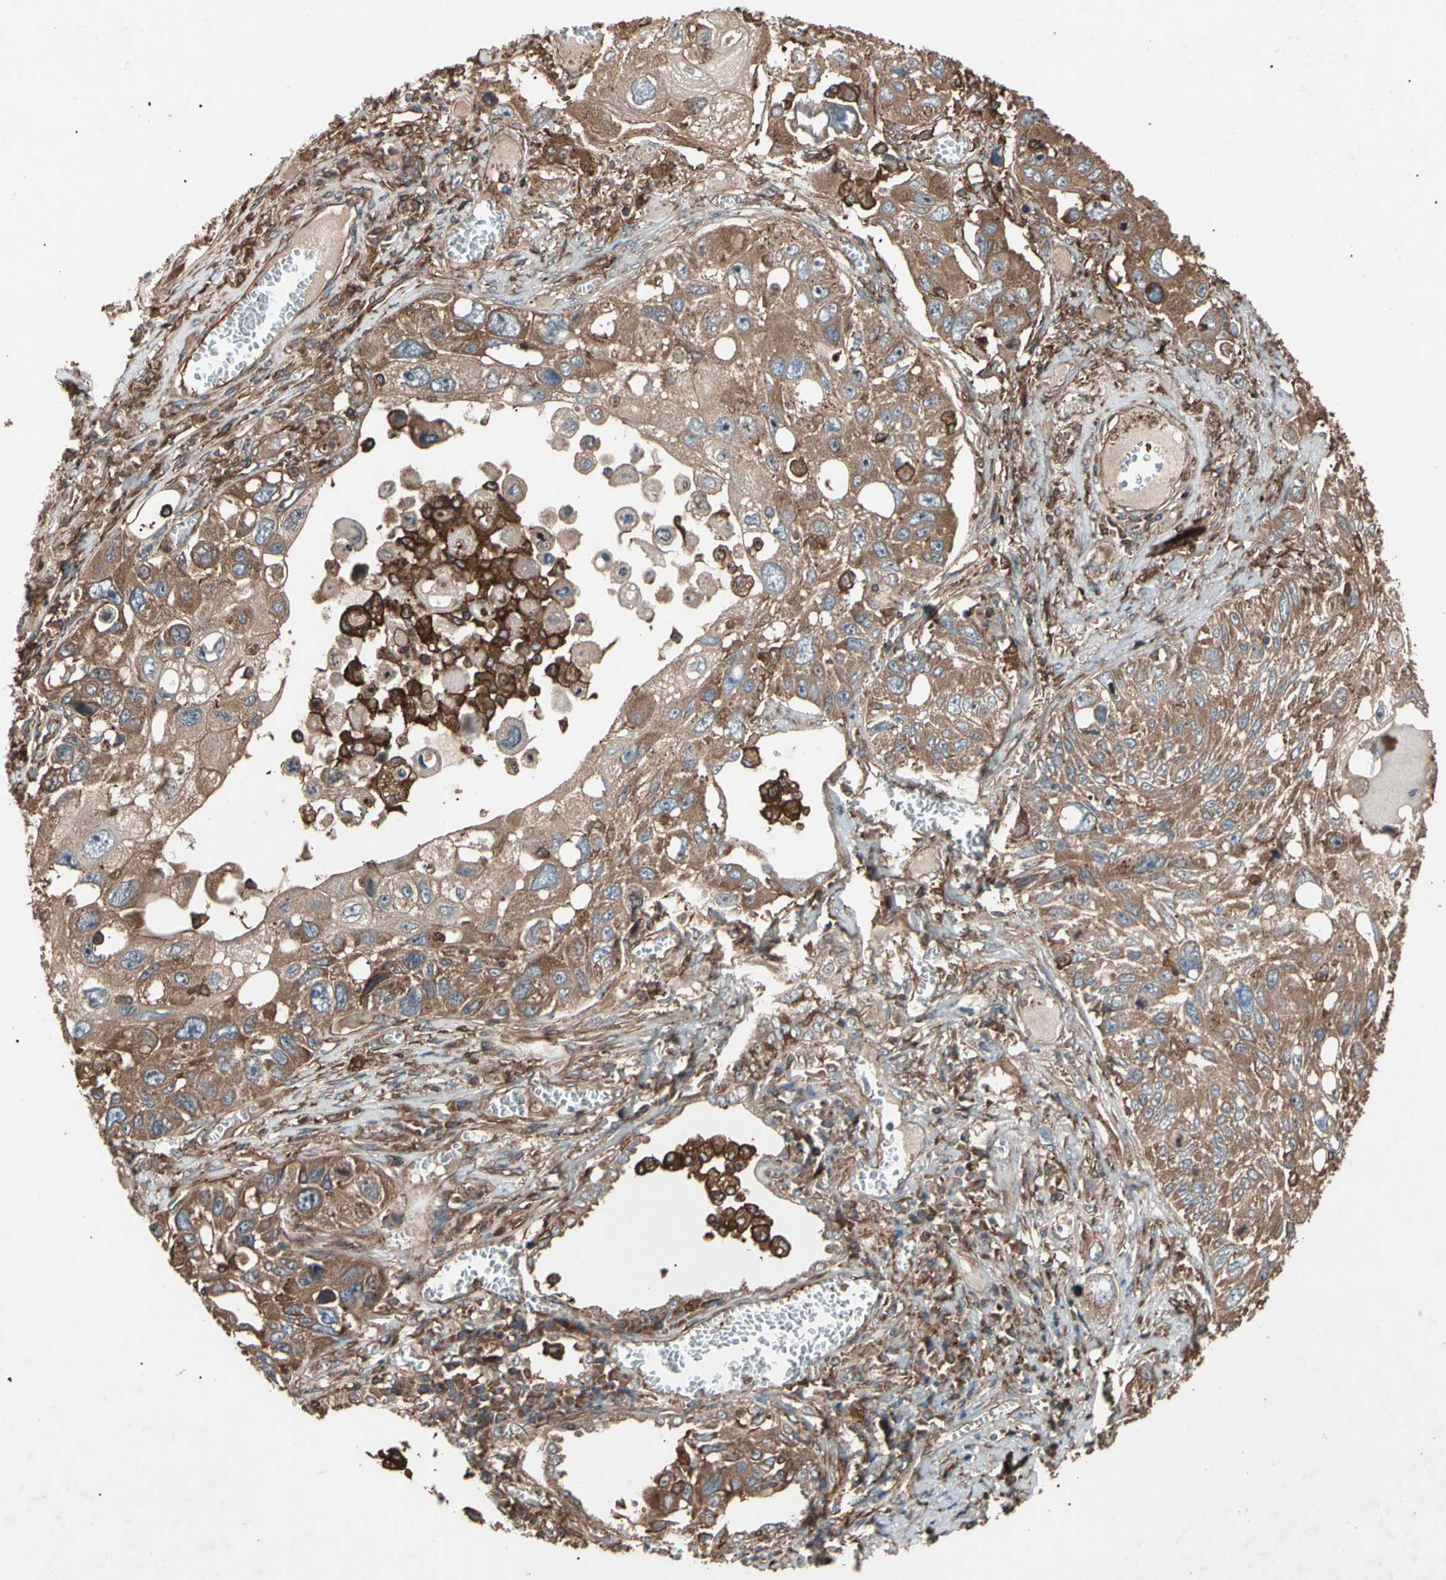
{"staining": {"intensity": "moderate", "quantity": ">75%", "location": "cytoplasmic/membranous"}, "tissue": "lung cancer", "cell_type": "Tumor cells", "image_type": "cancer", "snomed": [{"axis": "morphology", "description": "Squamous cell carcinoma, NOS"}, {"axis": "topography", "description": "Lung"}], "caption": "IHC micrograph of neoplastic tissue: human lung cancer stained using immunohistochemistry (IHC) exhibits medium levels of moderate protein expression localized specifically in the cytoplasmic/membranous of tumor cells, appearing as a cytoplasmic/membranous brown color.", "gene": "AGBL2", "patient": {"sex": "male", "age": 71}}